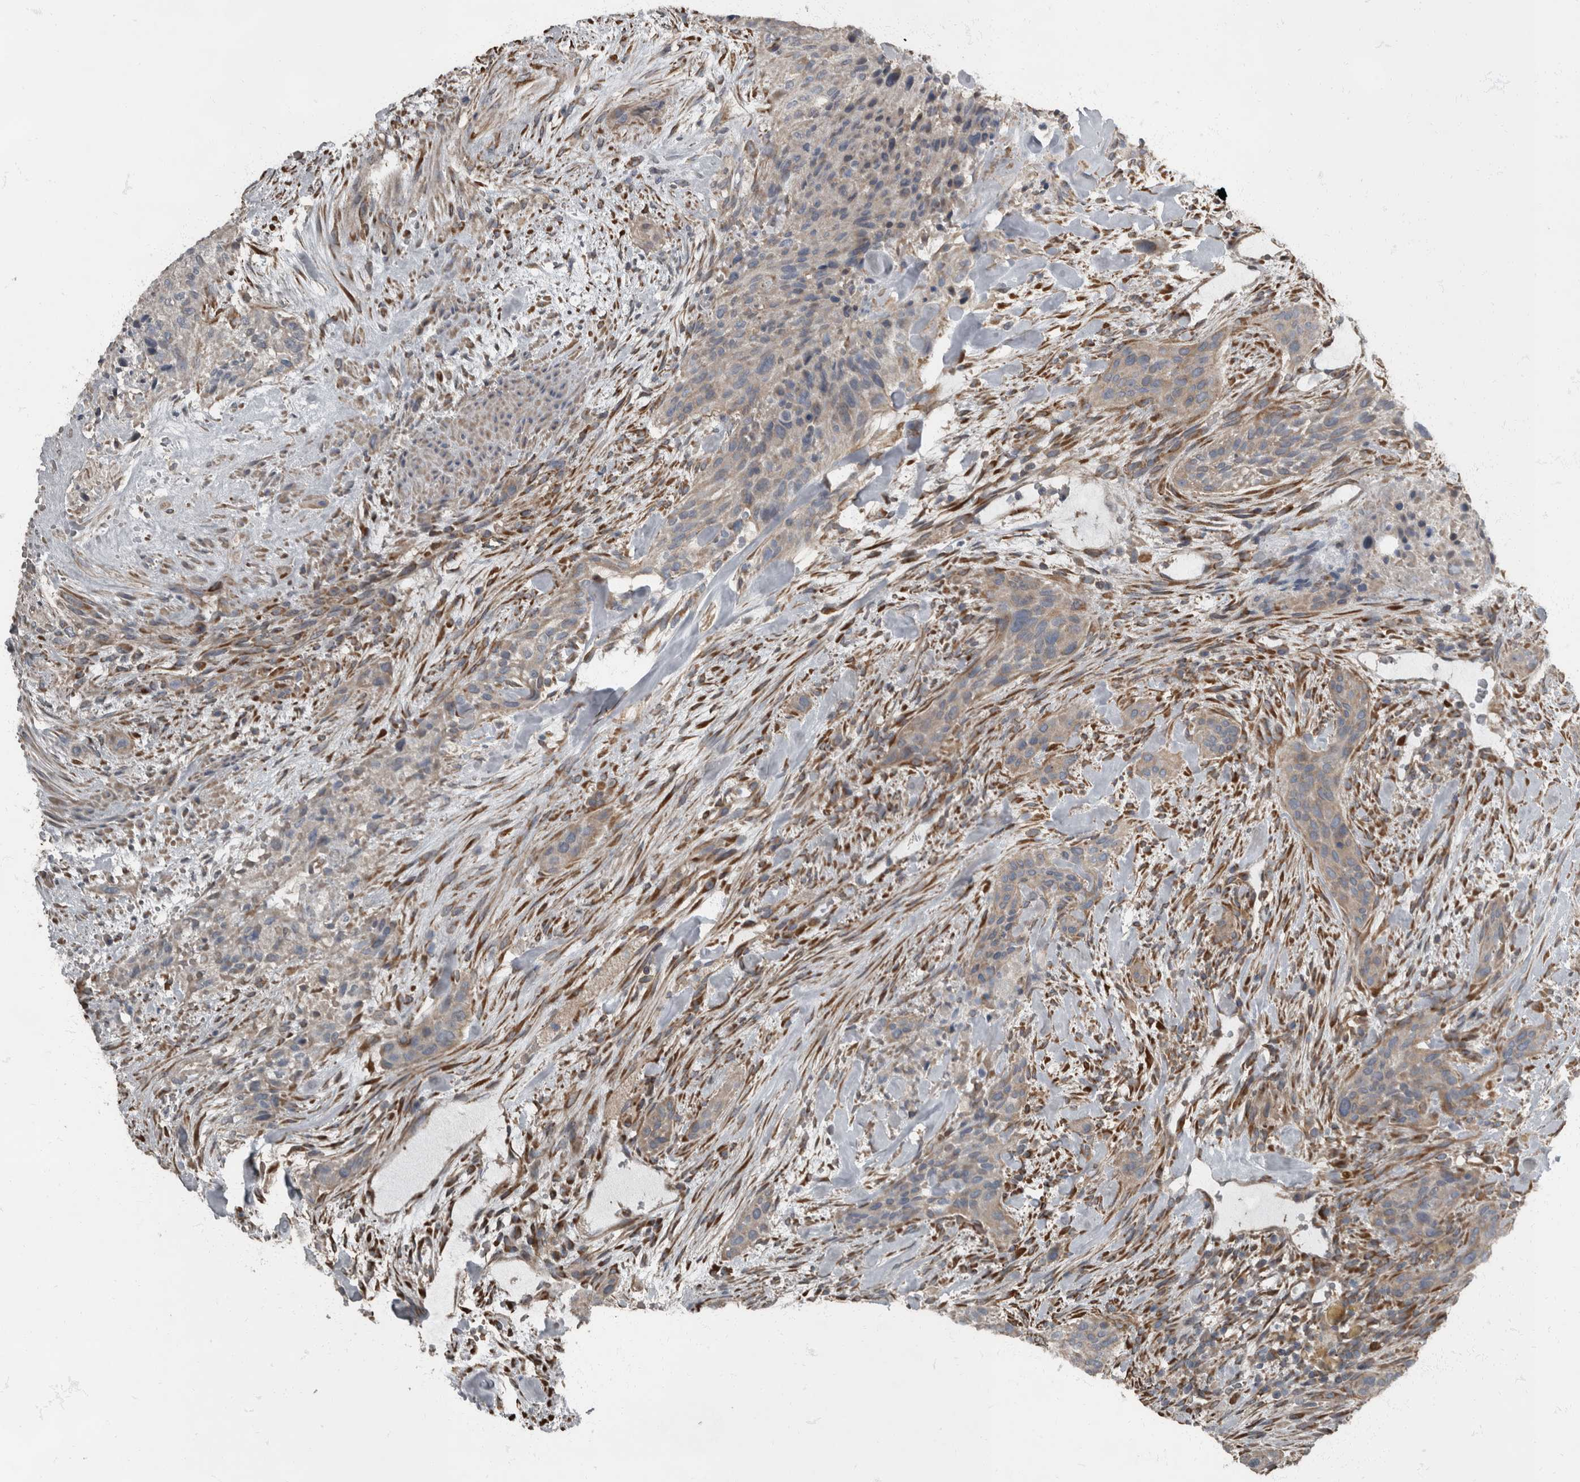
{"staining": {"intensity": "weak", "quantity": "<25%", "location": "cytoplasmic/membranous"}, "tissue": "urothelial cancer", "cell_type": "Tumor cells", "image_type": "cancer", "snomed": [{"axis": "morphology", "description": "Urothelial carcinoma, High grade"}, {"axis": "topography", "description": "Urinary bladder"}], "caption": "An immunohistochemistry micrograph of urothelial cancer is shown. There is no staining in tumor cells of urothelial cancer.", "gene": "RABGGTB", "patient": {"sex": "male", "age": 35}}